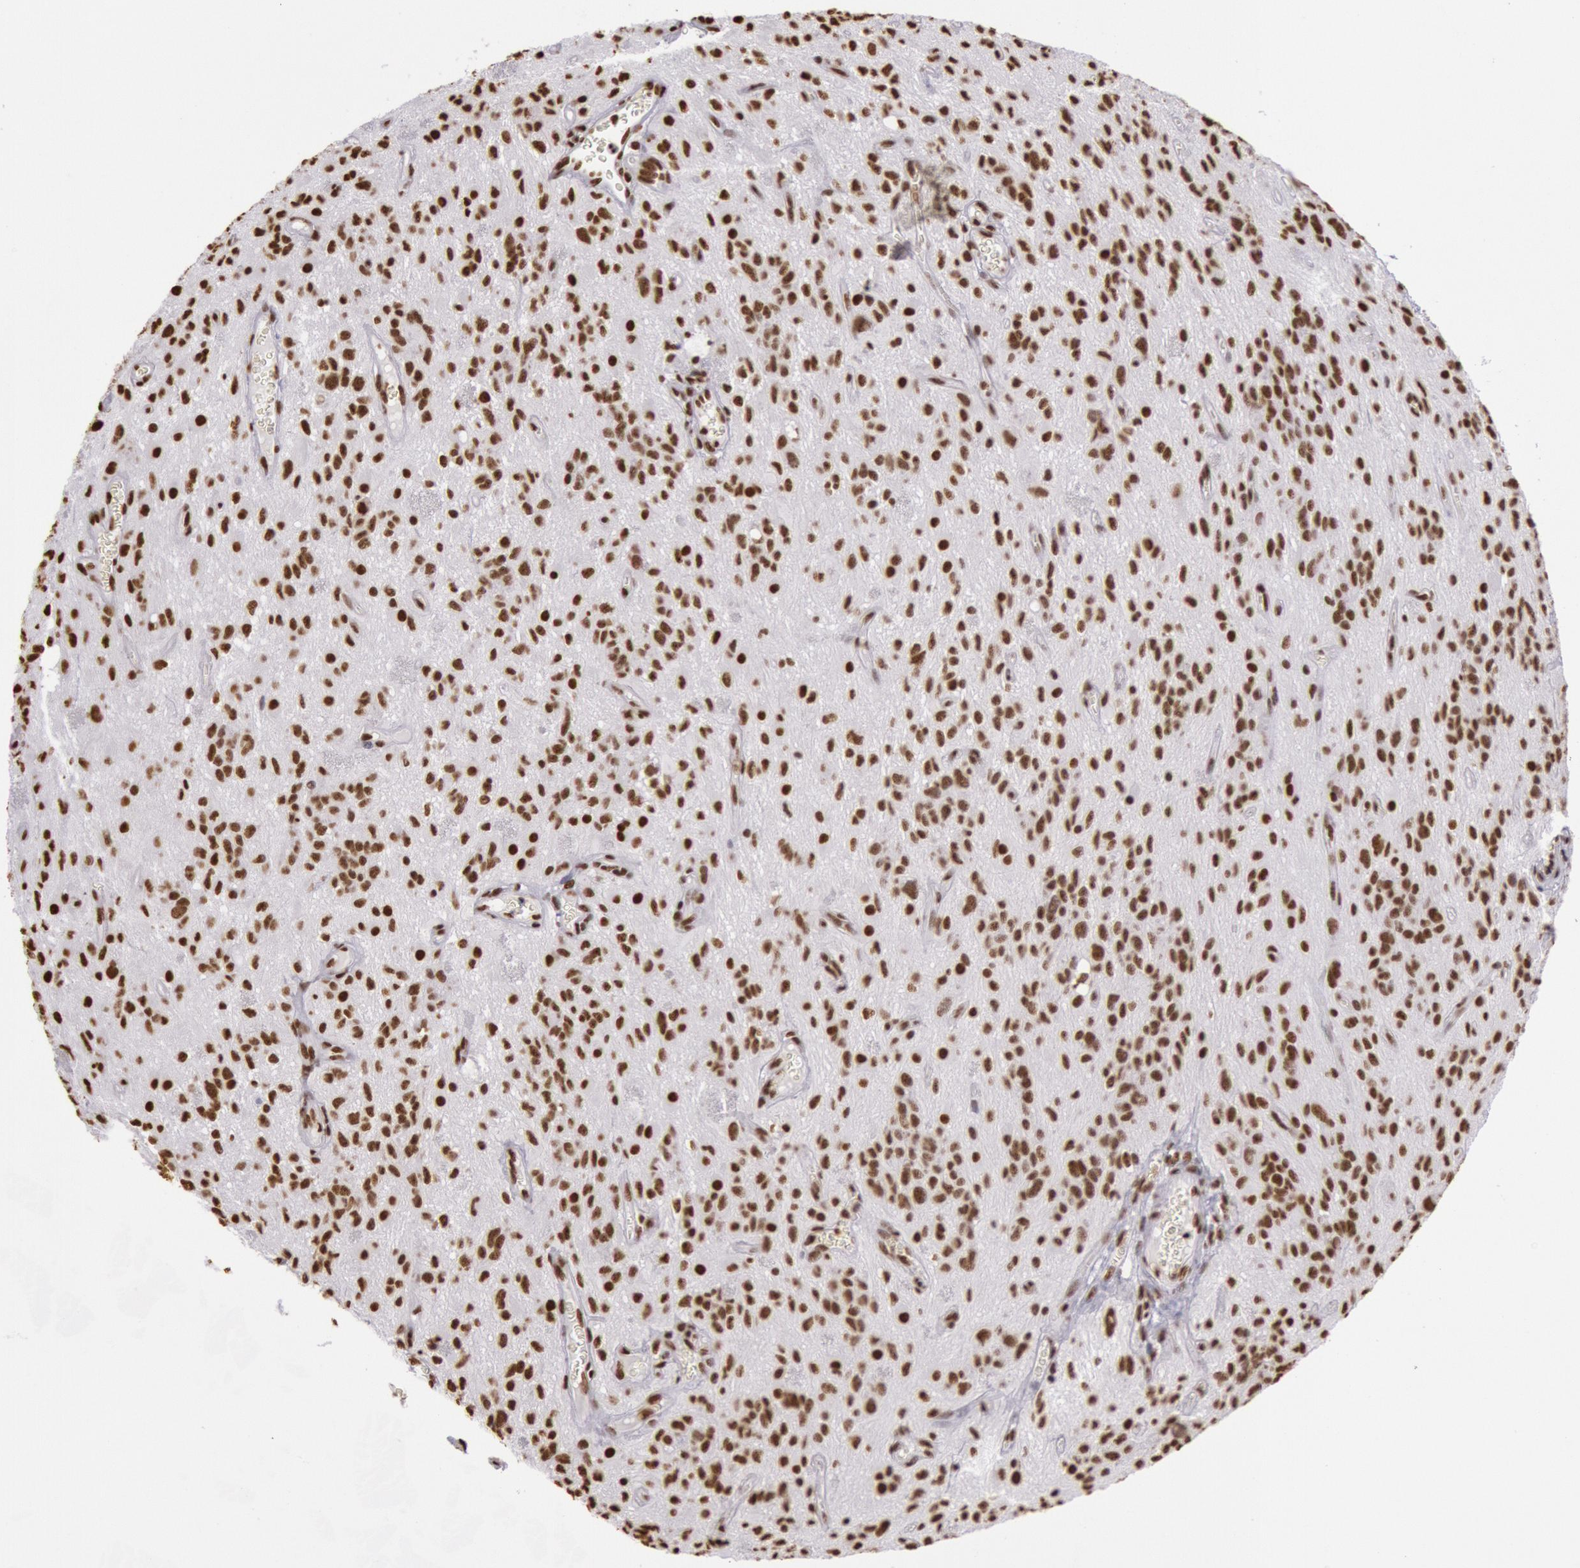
{"staining": {"intensity": "strong", "quantity": ">75%", "location": "nuclear"}, "tissue": "glioma", "cell_type": "Tumor cells", "image_type": "cancer", "snomed": [{"axis": "morphology", "description": "Glioma, malignant, Low grade"}, {"axis": "topography", "description": "Brain"}], "caption": "IHC of human malignant glioma (low-grade) displays high levels of strong nuclear staining in about >75% of tumor cells.", "gene": "HNRNPH2", "patient": {"sex": "female", "age": 15}}